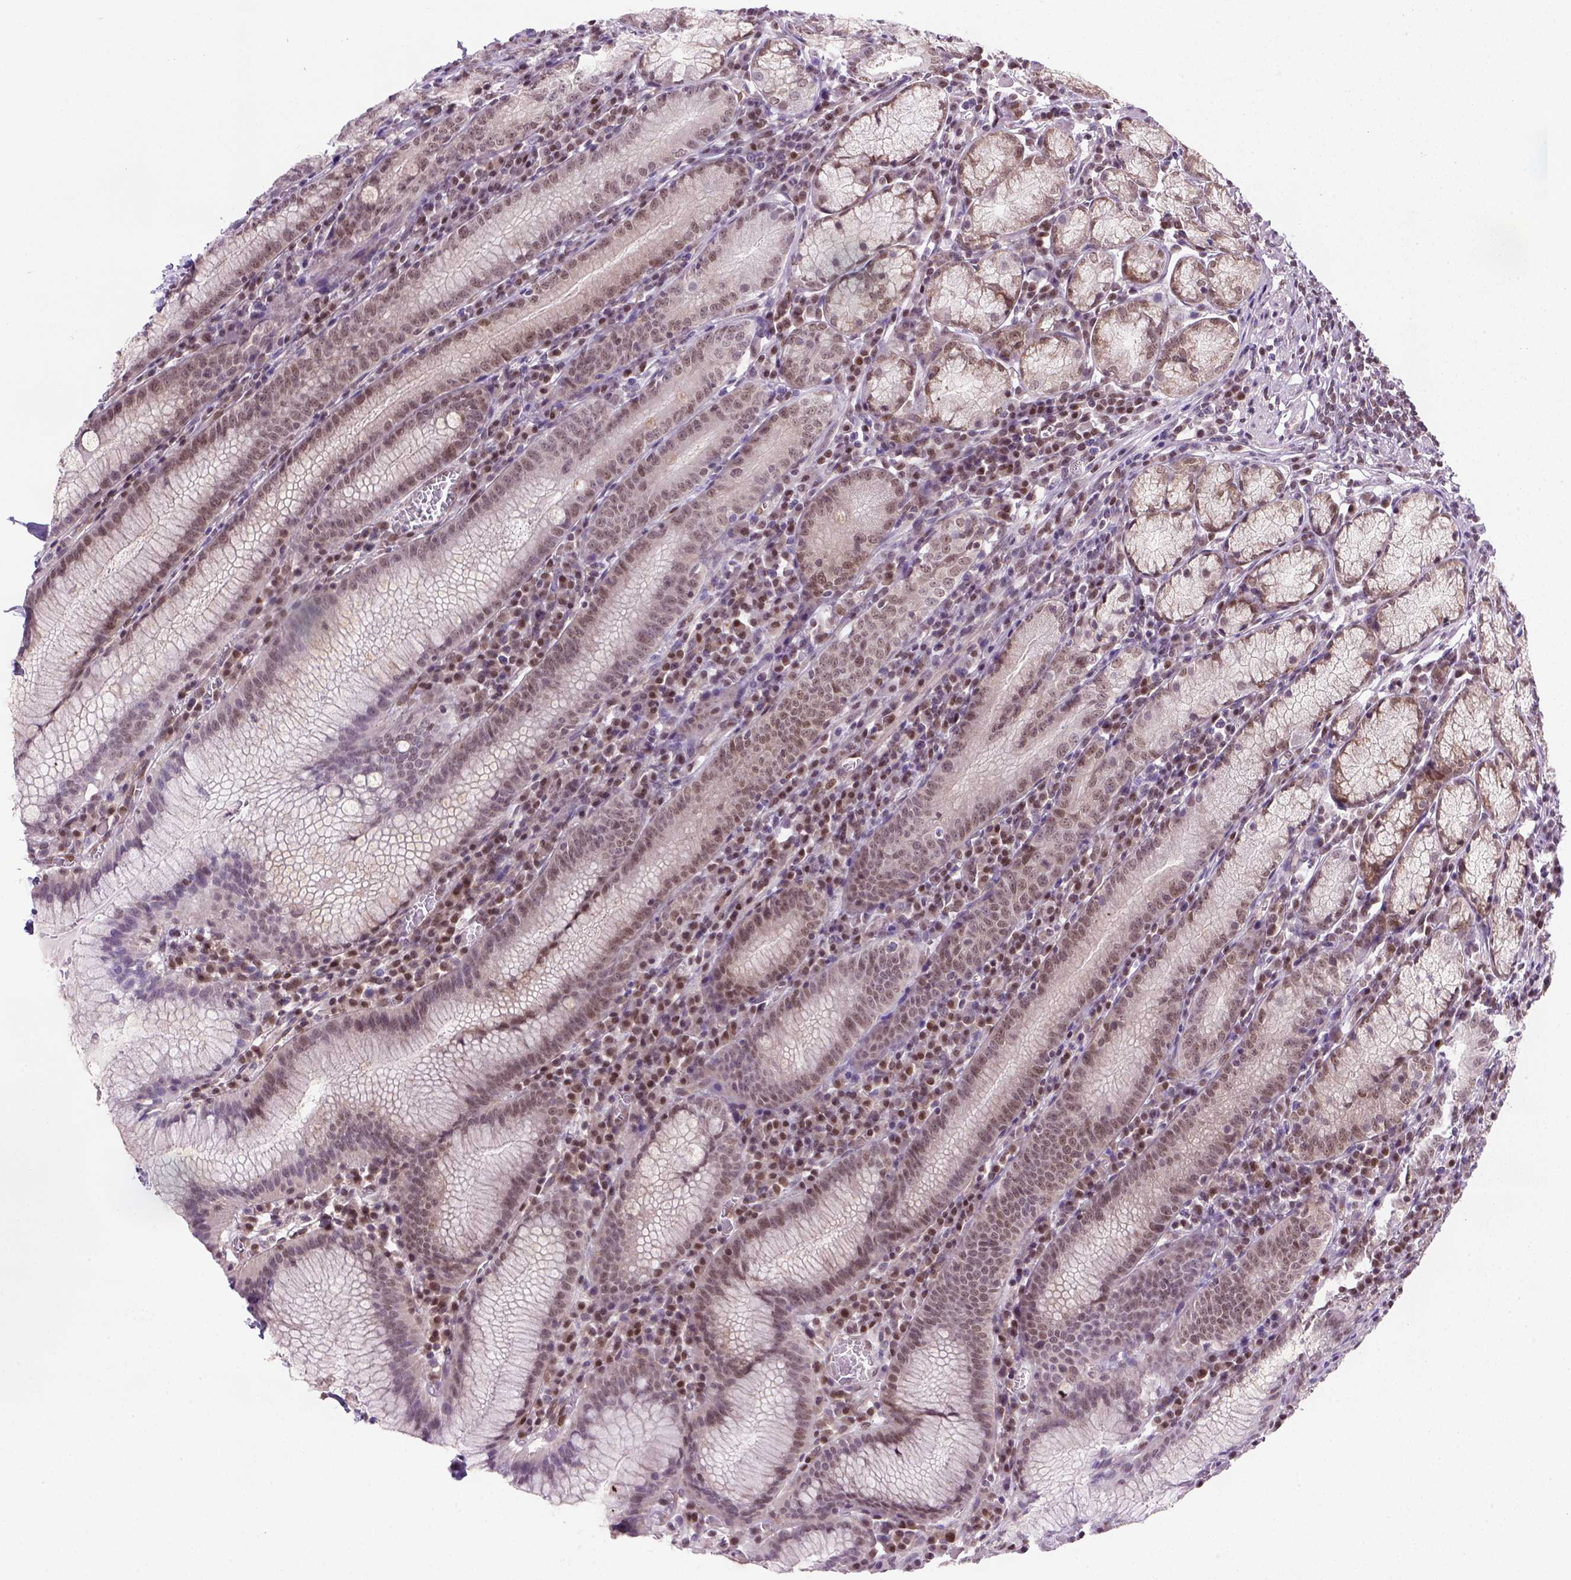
{"staining": {"intensity": "moderate", "quantity": "<25%", "location": "nuclear"}, "tissue": "stomach", "cell_type": "Glandular cells", "image_type": "normal", "snomed": [{"axis": "morphology", "description": "Normal tissue, NOS"}, {"axis": "topography", "description": "Stomach"}], "caption": "Immunohistochemistry (IHC) (DAB (3,3'-diaminobenzidine)) staining of unremarkable human stomach reveals moderate nuclear protein staining in about <25% of glandular cells.", "gene": "MGMT", "patient": {"sex": "male", "age": 55}}